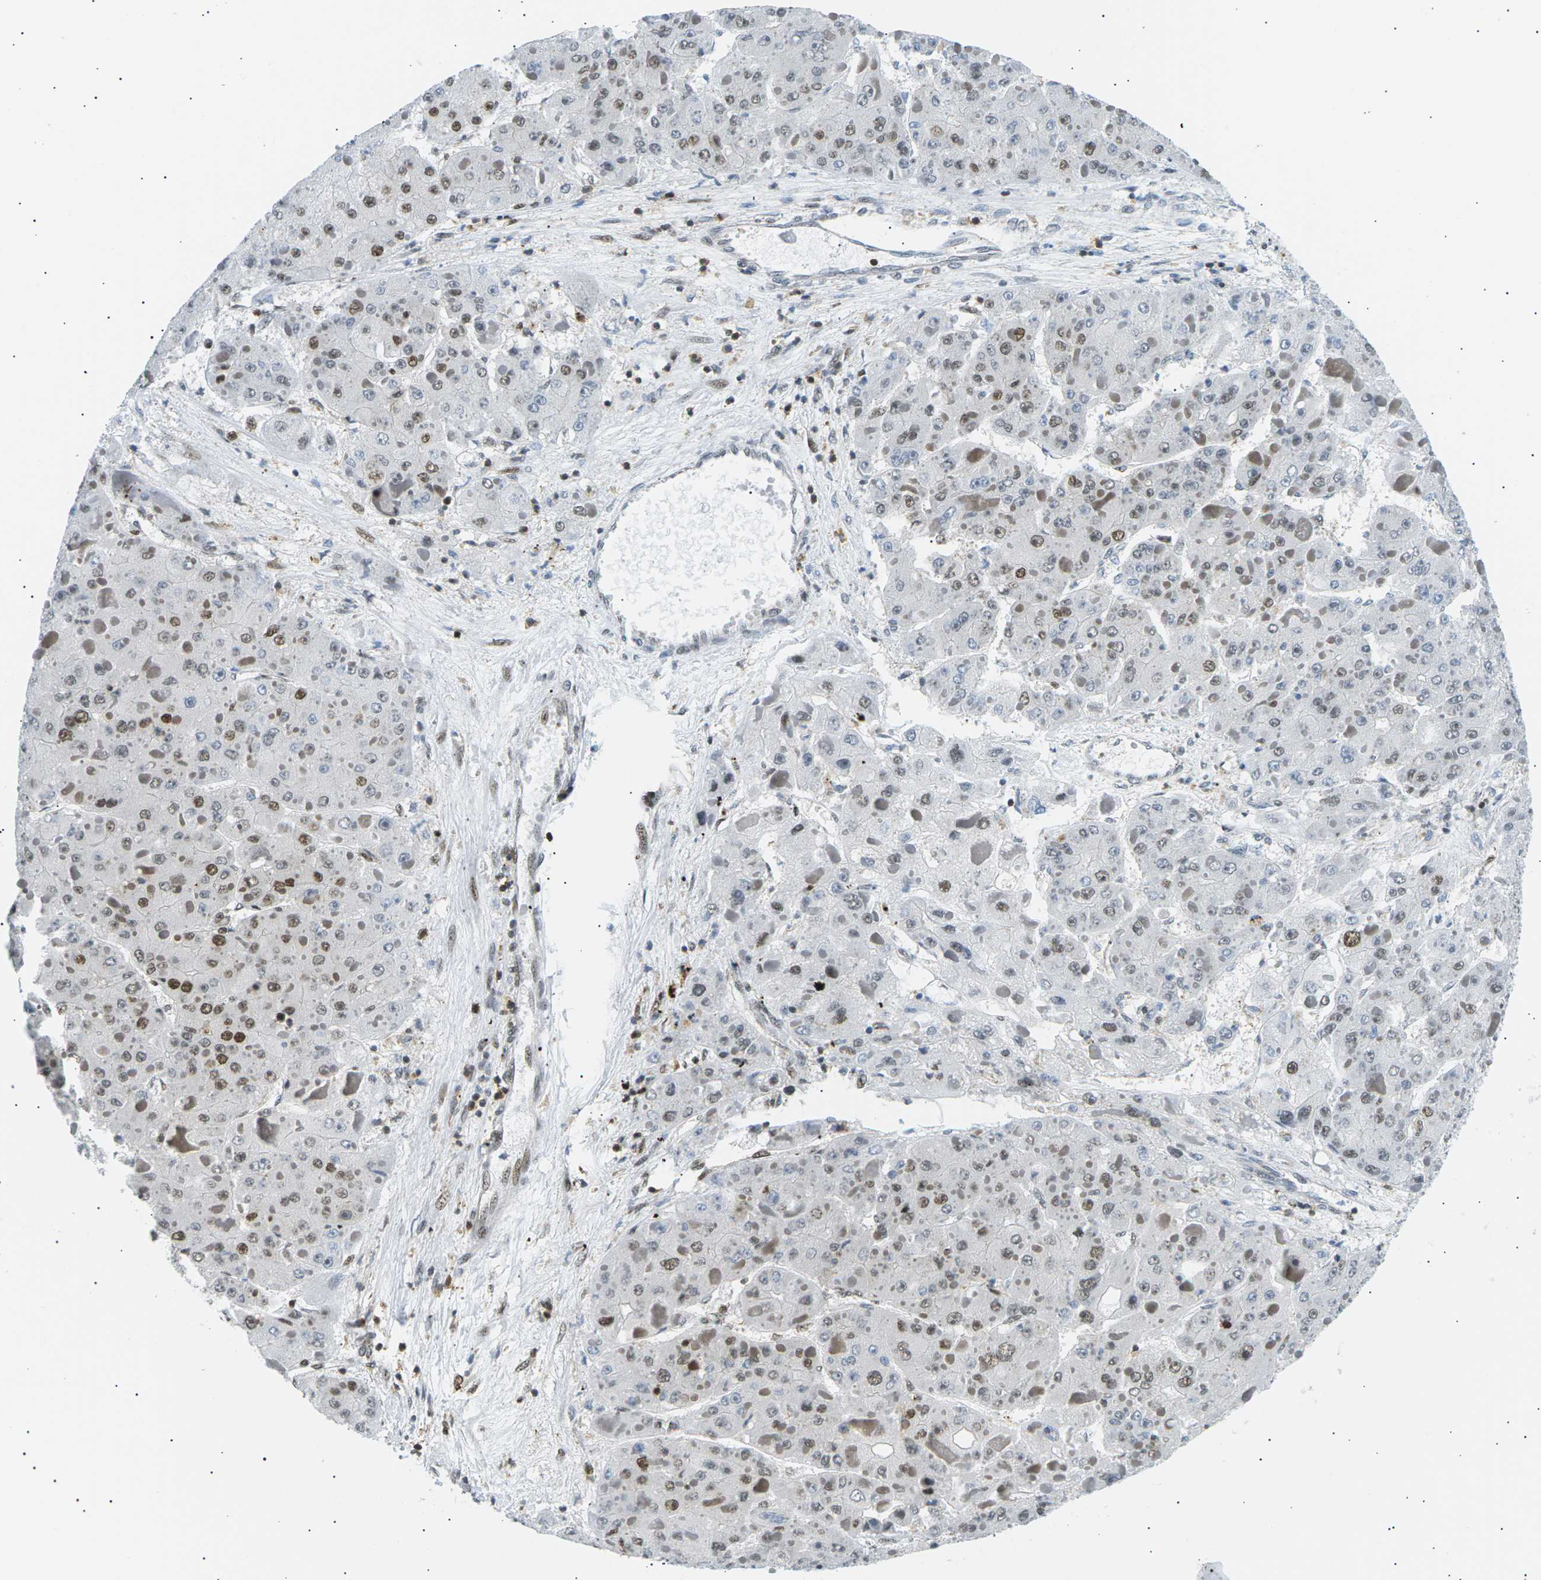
{"staining": {"intensity": "moderate", "quantity": "25%-75%", "location": "nuclear"}, "tissue": "liver cancer", "cell_type": "Tumor cells", "image_type": "cancer", "snomed": [{"axis": "morphology", "description": "Carcinoma, Hepatocellular, NOS"}, {"axis": "topography", "description": "Liver"}], "caption": "Immunohistochemical staining of liver hepatocellular carcinoma reveals medium levels of moderate nuclear positivity in approximately 25%-75% of tumor cells. Nuclei are stained in blue.", "gene": "RPA2", "patient": {"sex": "female", "age": 73}}